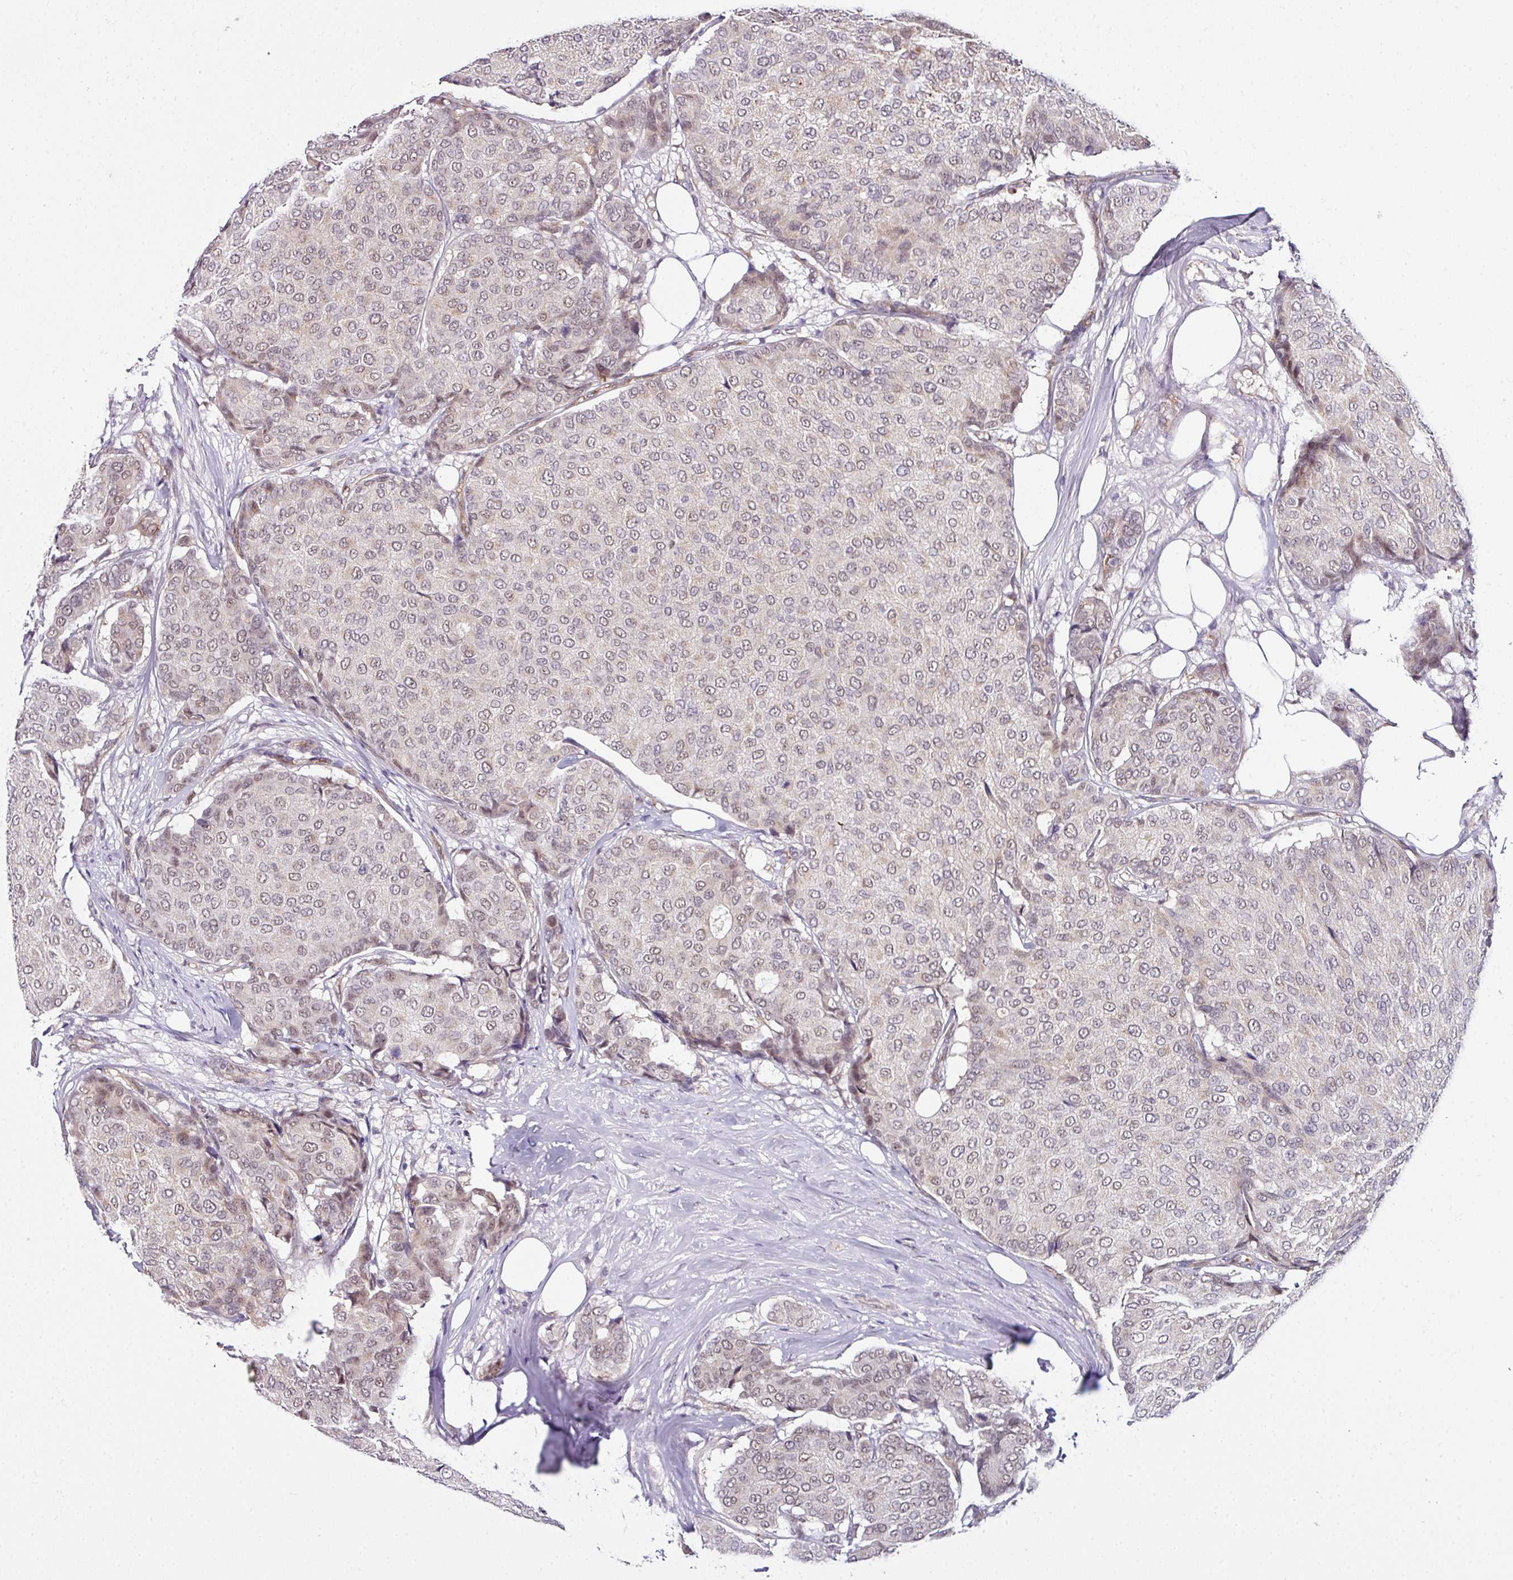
{"staining": {"intensity": "weak", "quantity": ">75%", "location": "nuclear"}, "tissue": "breast cancer", "cell_type": "Tumor cells", "image_type": "cancer", "snomed": [{"axis": "morphology", "description": "Duct carcinoma"}, {"axis": "topography", "description": "Breast"}], "caption": "DAB immunohistochemical staining of infiltrating ductal carcinoma (breast) displays weak nuclear protein expression in approximately >75% of tumor cells.", "gene": "NAPSA", "patient": {"sex": "female", "age": 75}}